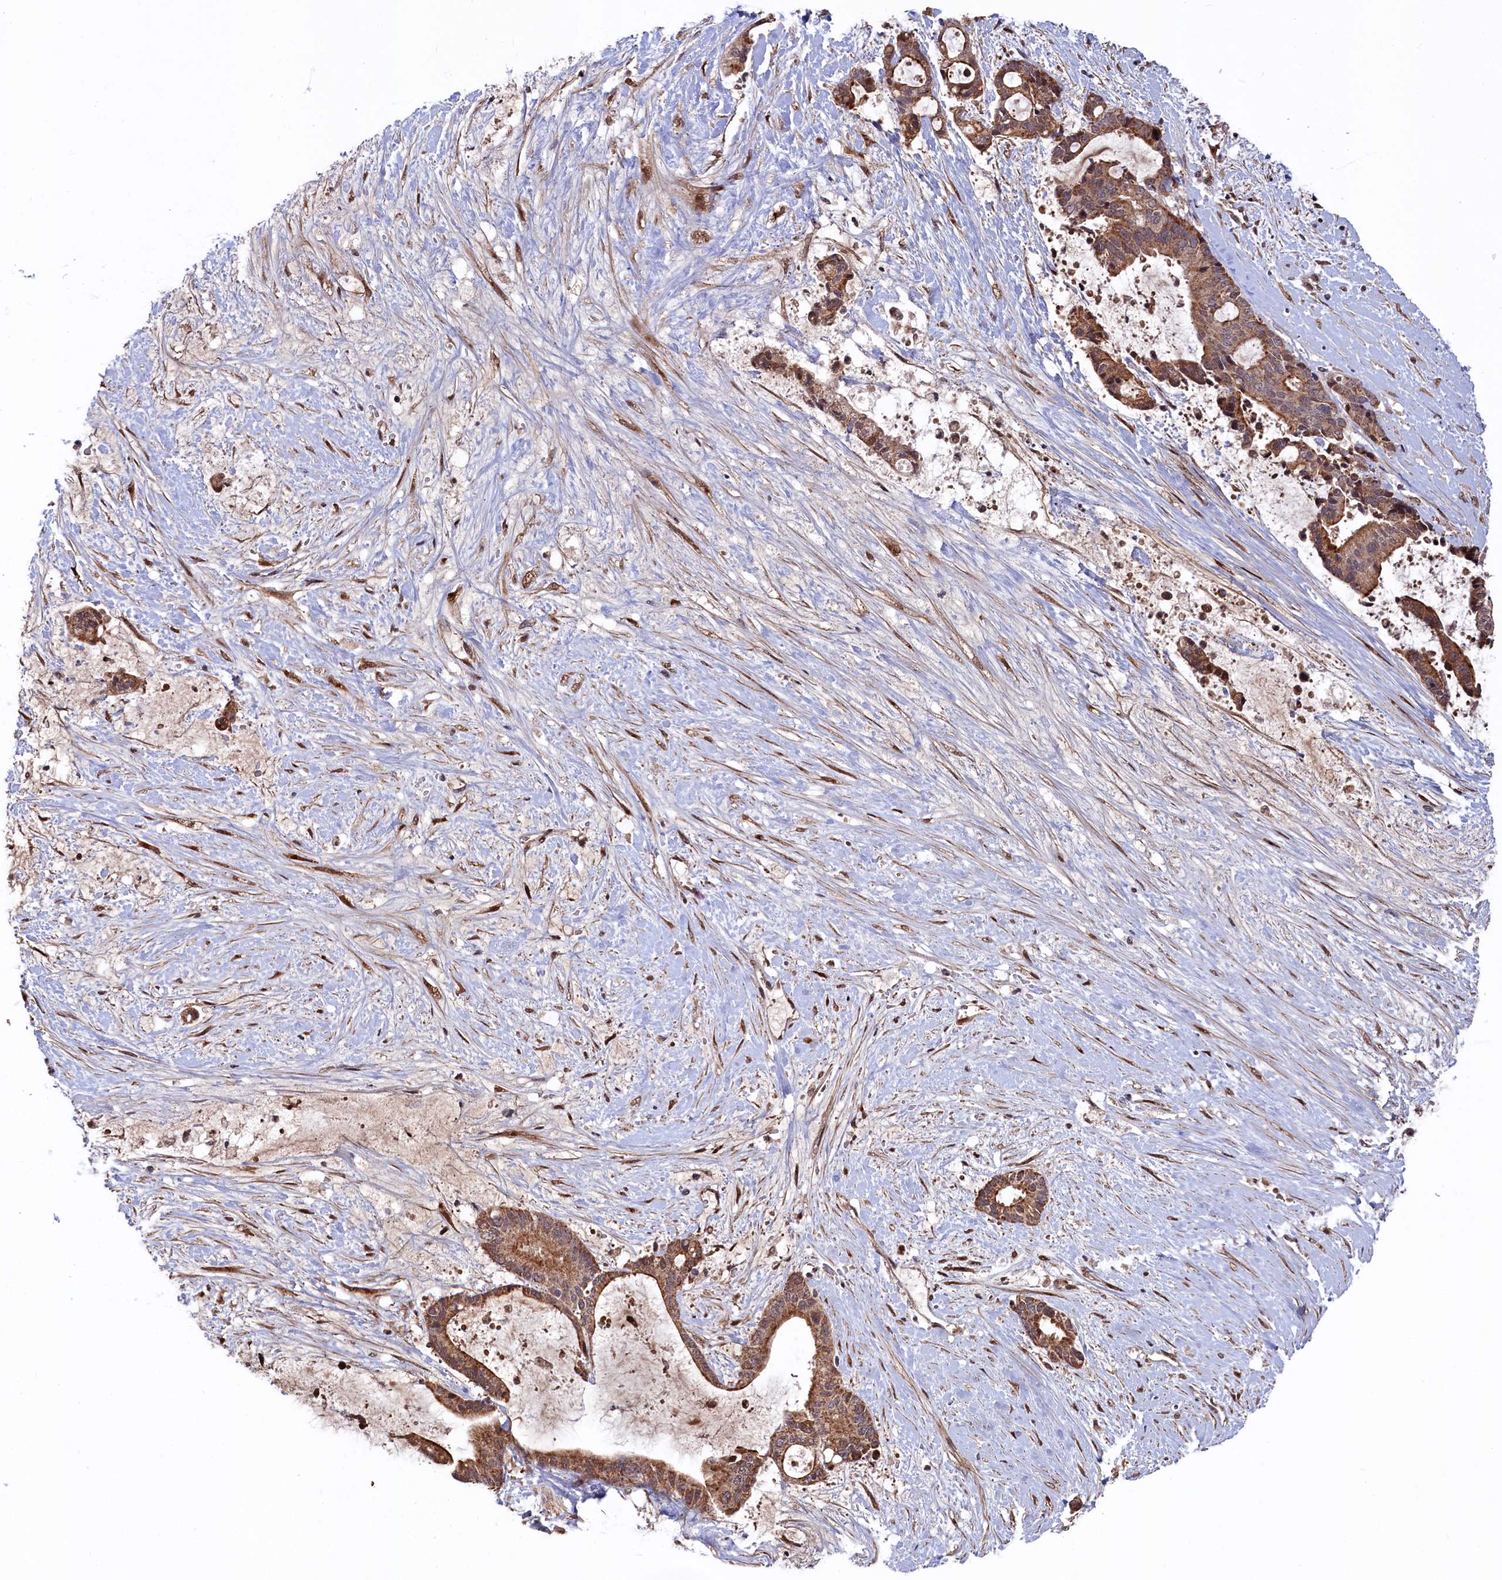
{"staining": {"intensity": "moderate", "quantity": ">75%", "location": "cytoplasmic/membranous"}, "tissue": "liver cancer", "cell_type": "Tumor cells", "image_type": "cancer", "snomed": [{"axis": "morphology", "description": "Normal tissue, NOS"}, {"axis": "morphology", "description": "Cholangiocarcinoma"}, {"axis": "topography", "description": "Liver"}, {"axis": "topography", "description": "Peripheral nerve tissue"}], "caption": "A medium amount of moderate cytoplasmic/membranous expression is seen in approximately >75% of tumor cells in liver cancer (cholangiocarcinoma) tissue.", "gene": "CLPX", "patient": {"sex": "female", "age": 73}}